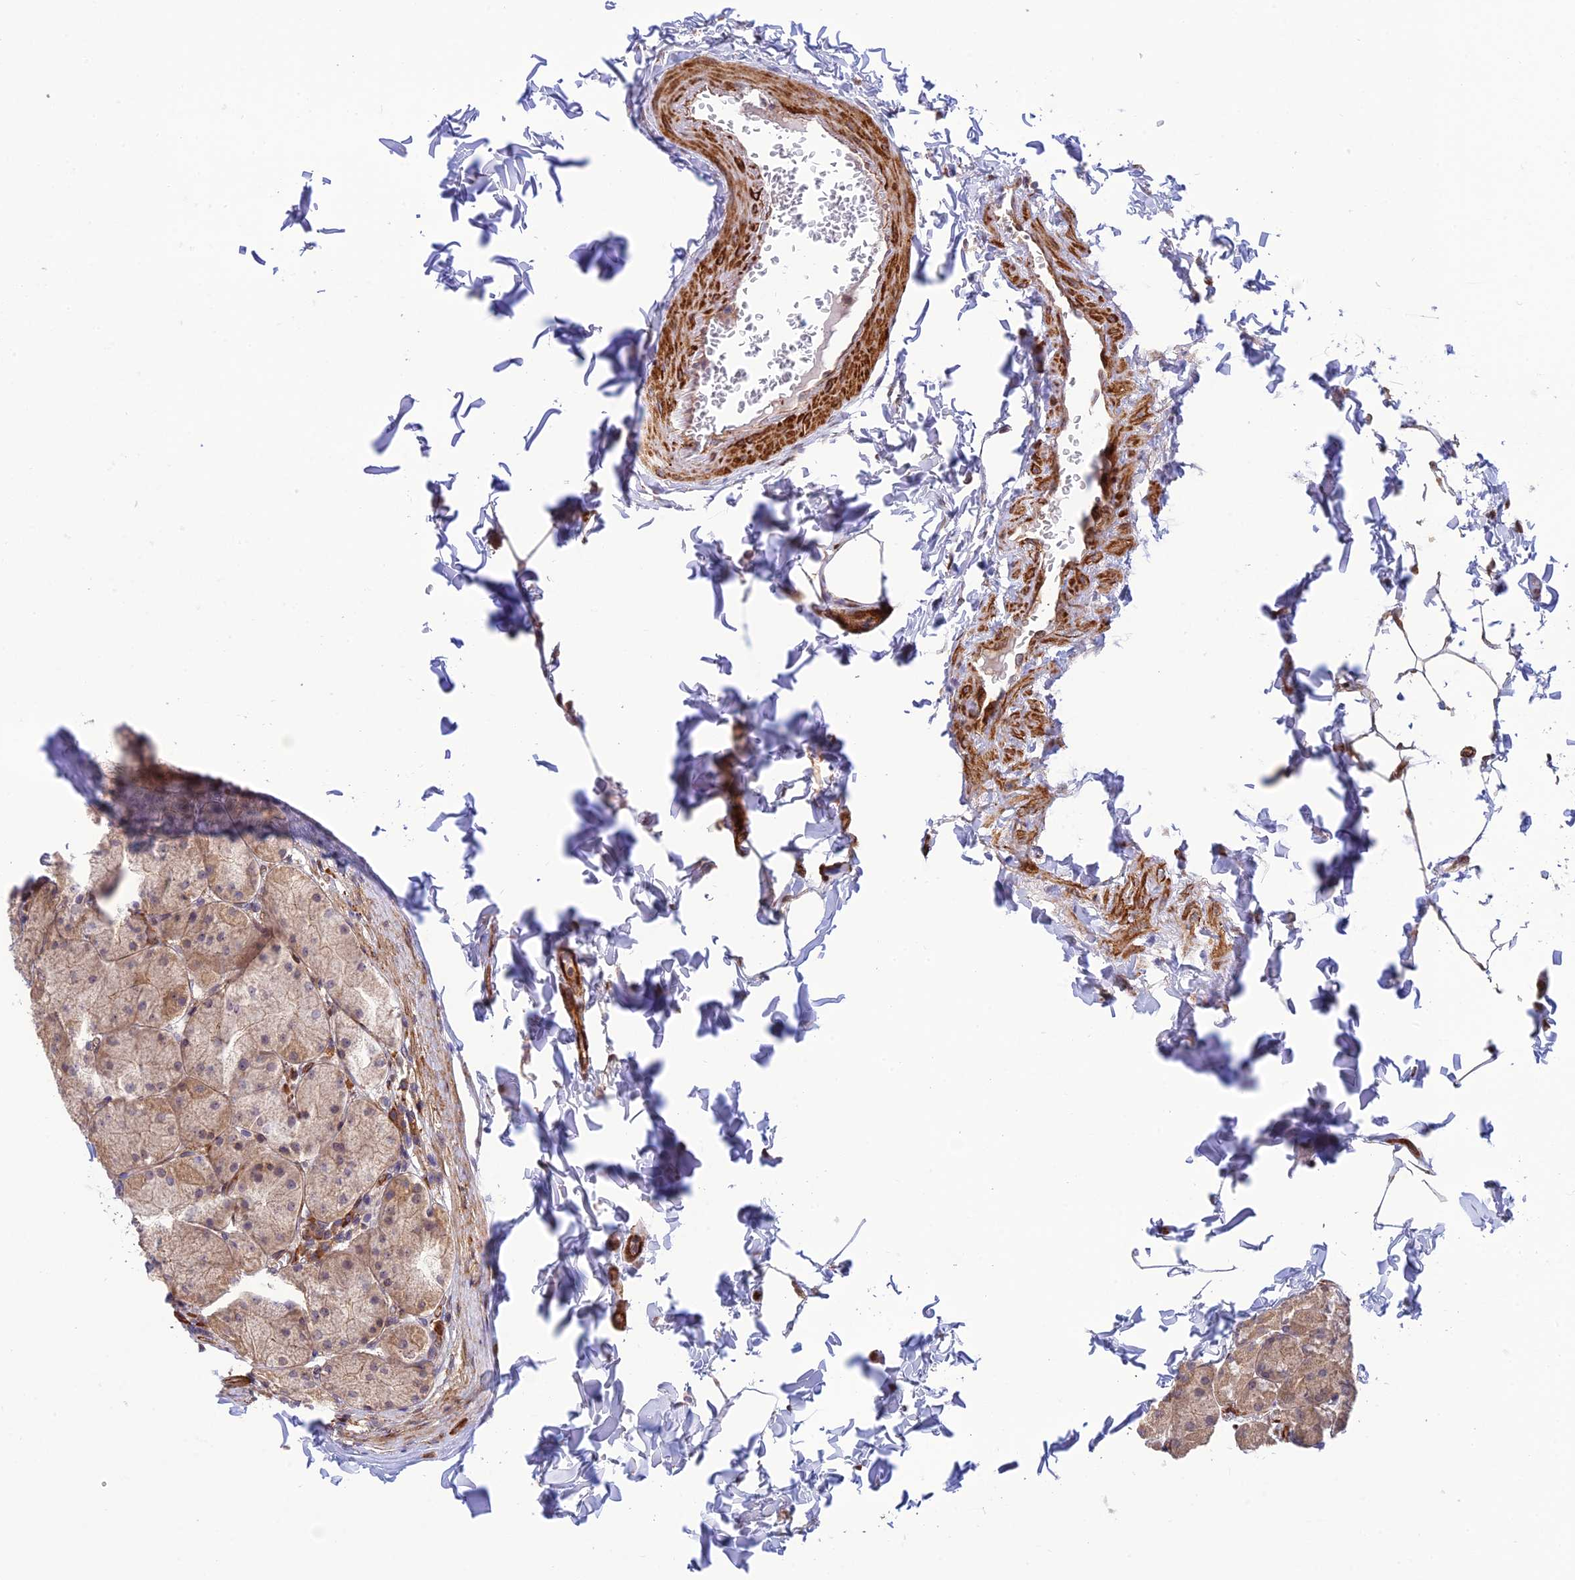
{"staining": {"intensity": "weak", "quantity": ">75%", "location": "cytoplasmic/membranous"}, "tissue": "stomach", "cell_type": "Glandular cells", "image_type": "normal", "snomed": [{"axis": "morphology", "description": "Normal tissue, NOS"}, {"axis": "topography", "description": "Stomach, upper"}], "caption": "The image demonstrates a brown stain indicating the presence of a protein in the cytoplasmic/membranous of glandular cells in stomach.", "gene": "ZNF584", "patient": {"sex": "female", "age": 56}}